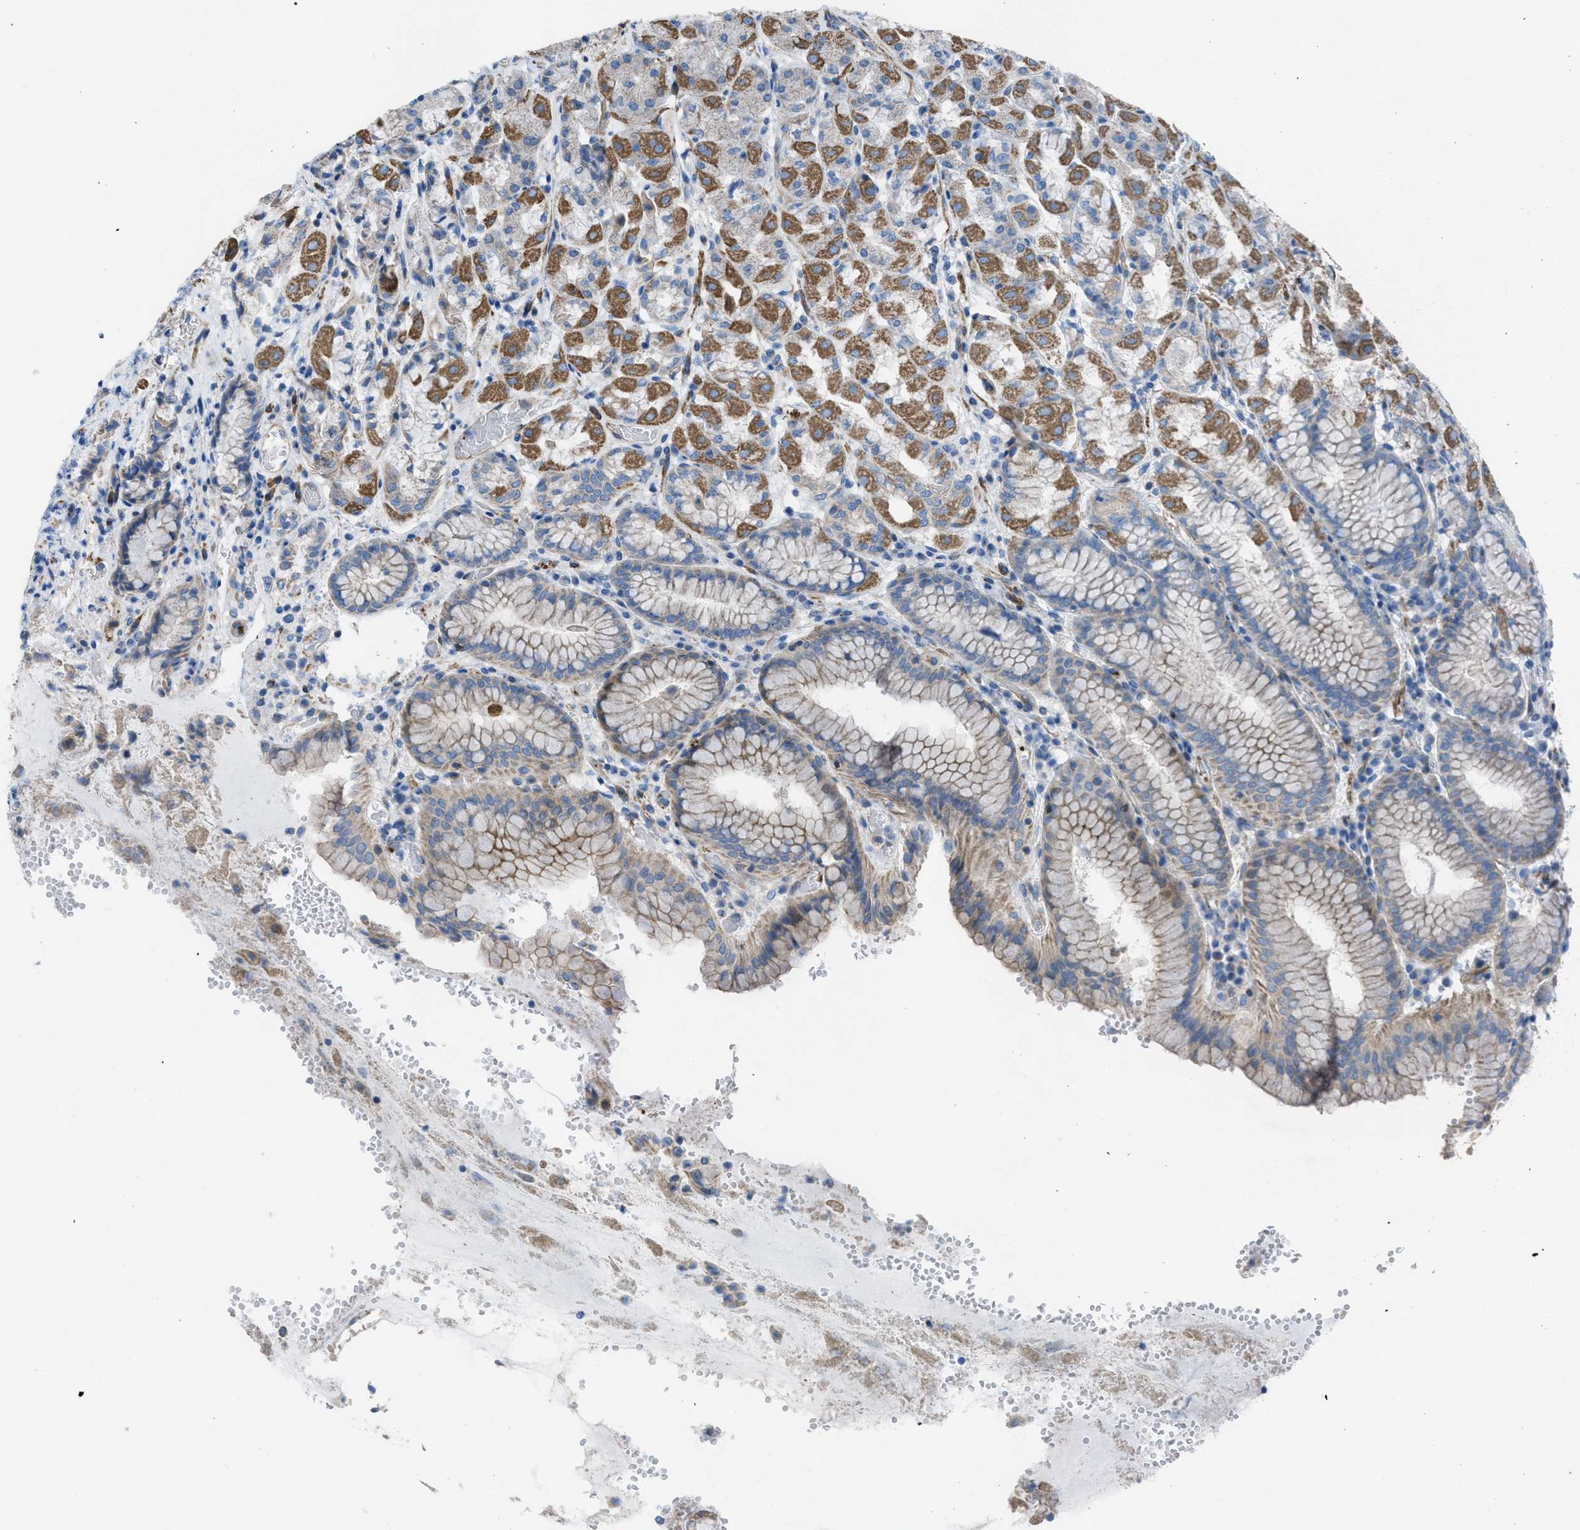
{"staining": {"intensity": "moderate", "quantity": "25%-75%", "location": "cytoplasmic/membranous"}, "tissue": "stomach", "cell_type": "Glandular cells", "image_type": "normal", "snomed": [{"axis": "morphology", "description": "Normal tissue, NOS"}, {"axis": "topography", "description": "Stomach"}, {"axis": "topography", "description": "Stomach, lower"}], "caption": "Immunohistochemical staining of normal human stomach reveals medium levels of moderate cytoplasmic/membranous expression in about 25%-75% of glandular cells.", "gene": "KCNH7", "patient": {"sex": "female", "age": 56}}